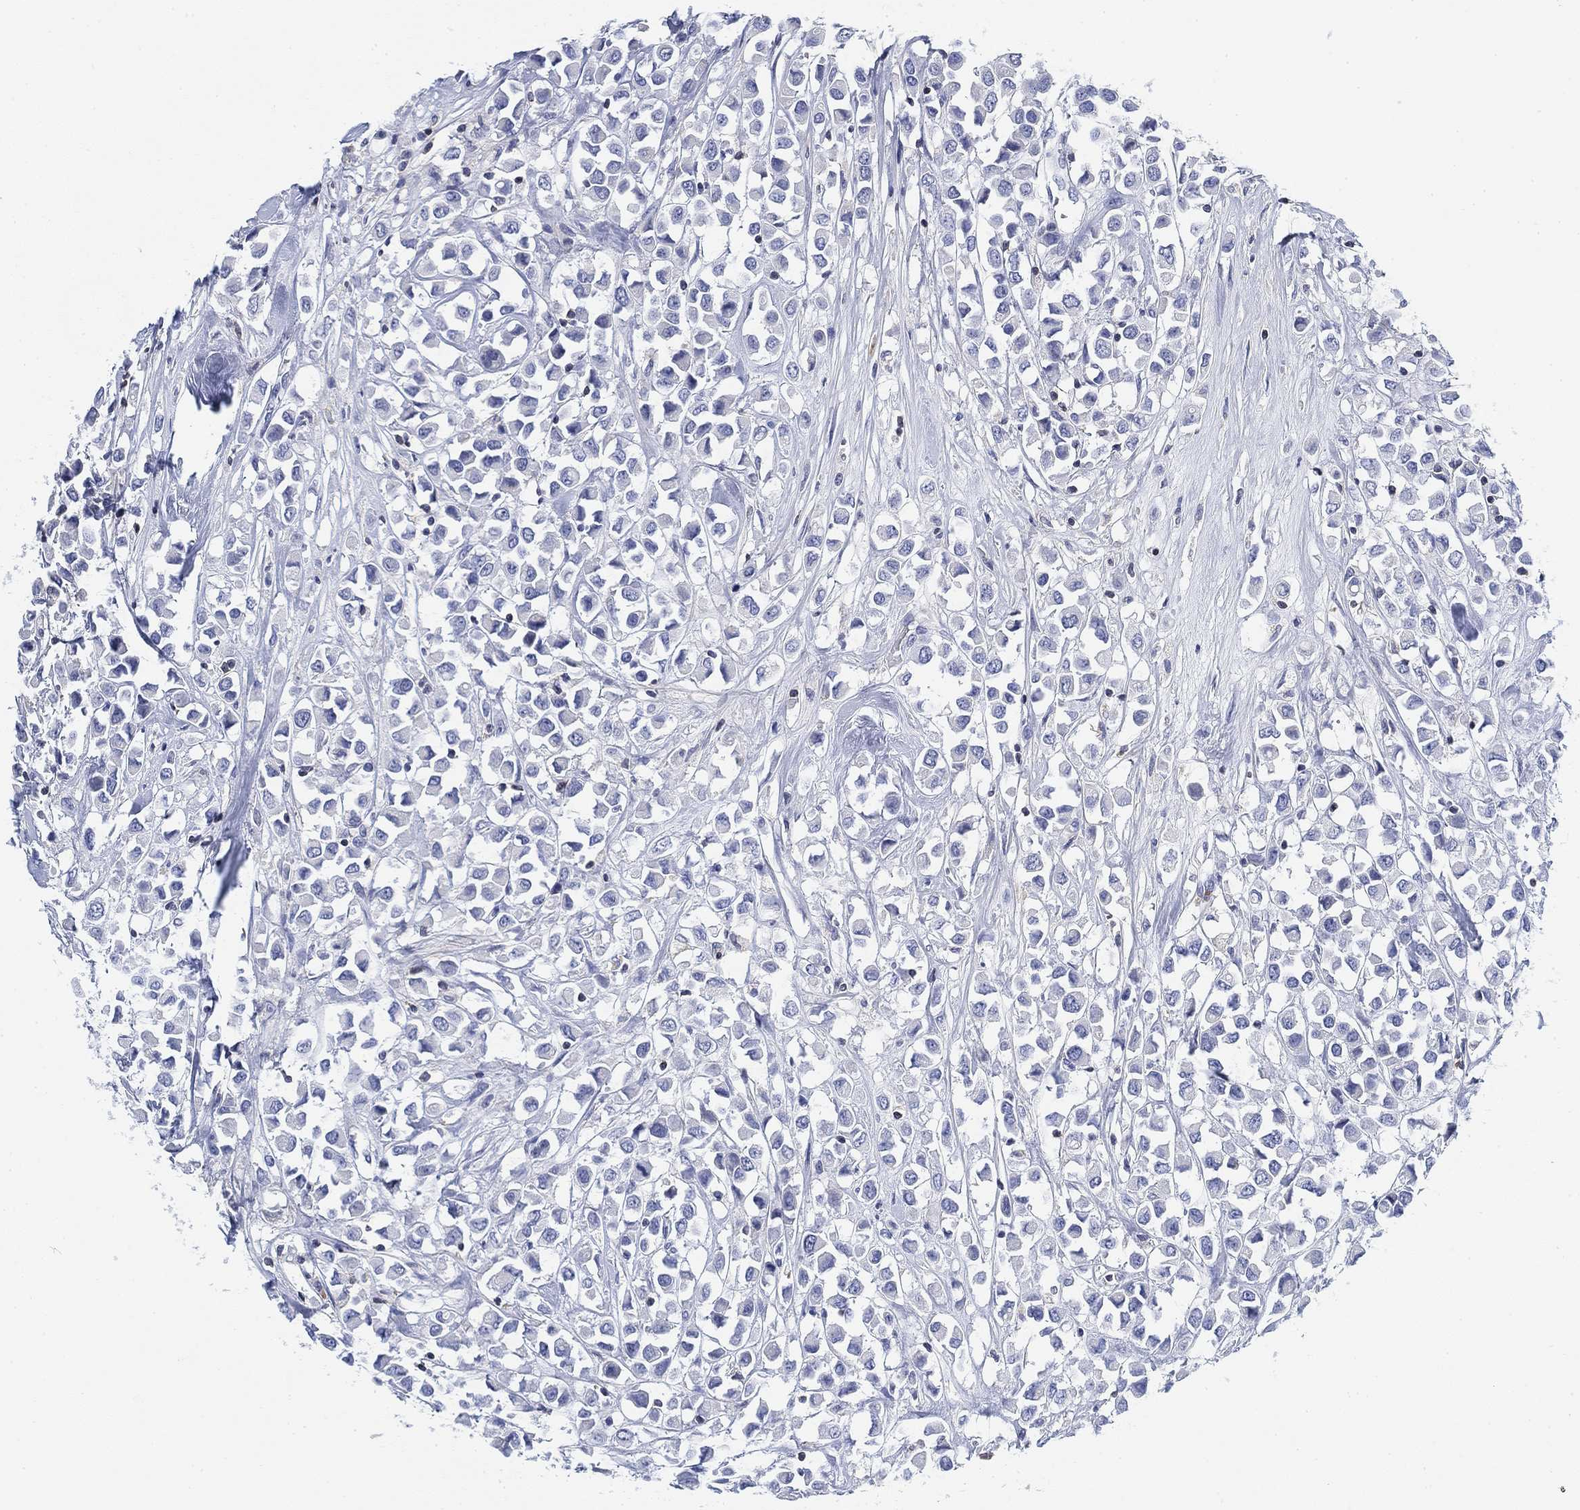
{"staining": {"intensity": "negative", "quantity": "none", "location": "none"}, "tissue": "breast cancer", "cell_type": "Tumor cells", "image_type": "cancer", "snomed": [{"axis": "morphology", "description": "Duct carcinoma"}, {"axis": "topography", "description": "Breast"}], "caption": "A high-resolution photomicrograph shows immunohistochemistry staining of breast cancer, which shows no significant expression in tumor cells. (DAB (3,3'-diaminobenzidine) immunohistochemistry, high magnification).", "gene": "FYB1", "patient": {"sex": "female", "age": 61}}